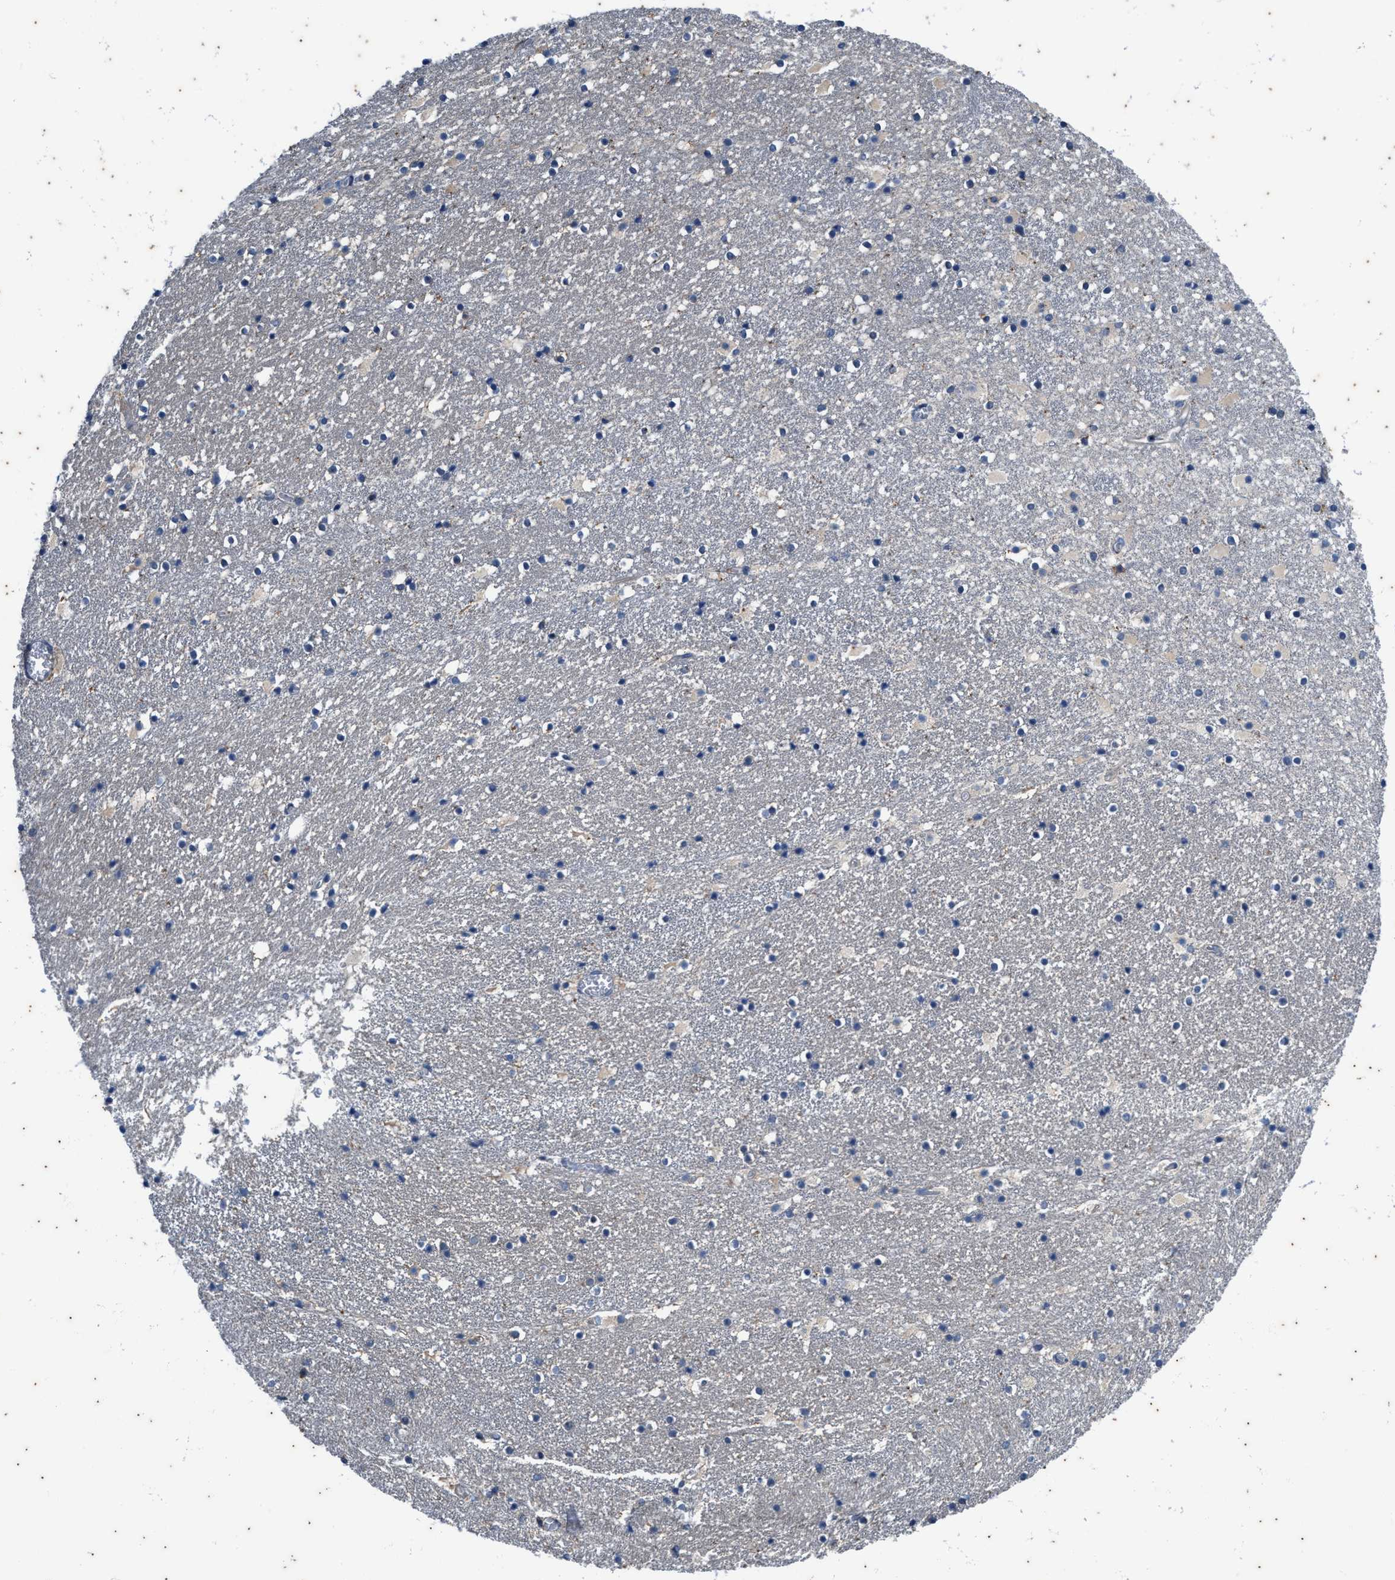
{"staining": {"intensity": "negative", "quantity": "none", "location": "none"}, "tissue": "caudate", "cell_type": "Glial cells", "image_type": "normal", "snomed": [{"axis": "morphology", "description": "Normal tissue, NOS"}, {"axis": "topography", "description": "Lateral ventricle wall"}], "caption": "Glial cells show no significant staining in benign caudate.", "gene": "COX19", "patient": {"sex": "male", "age": 45}}